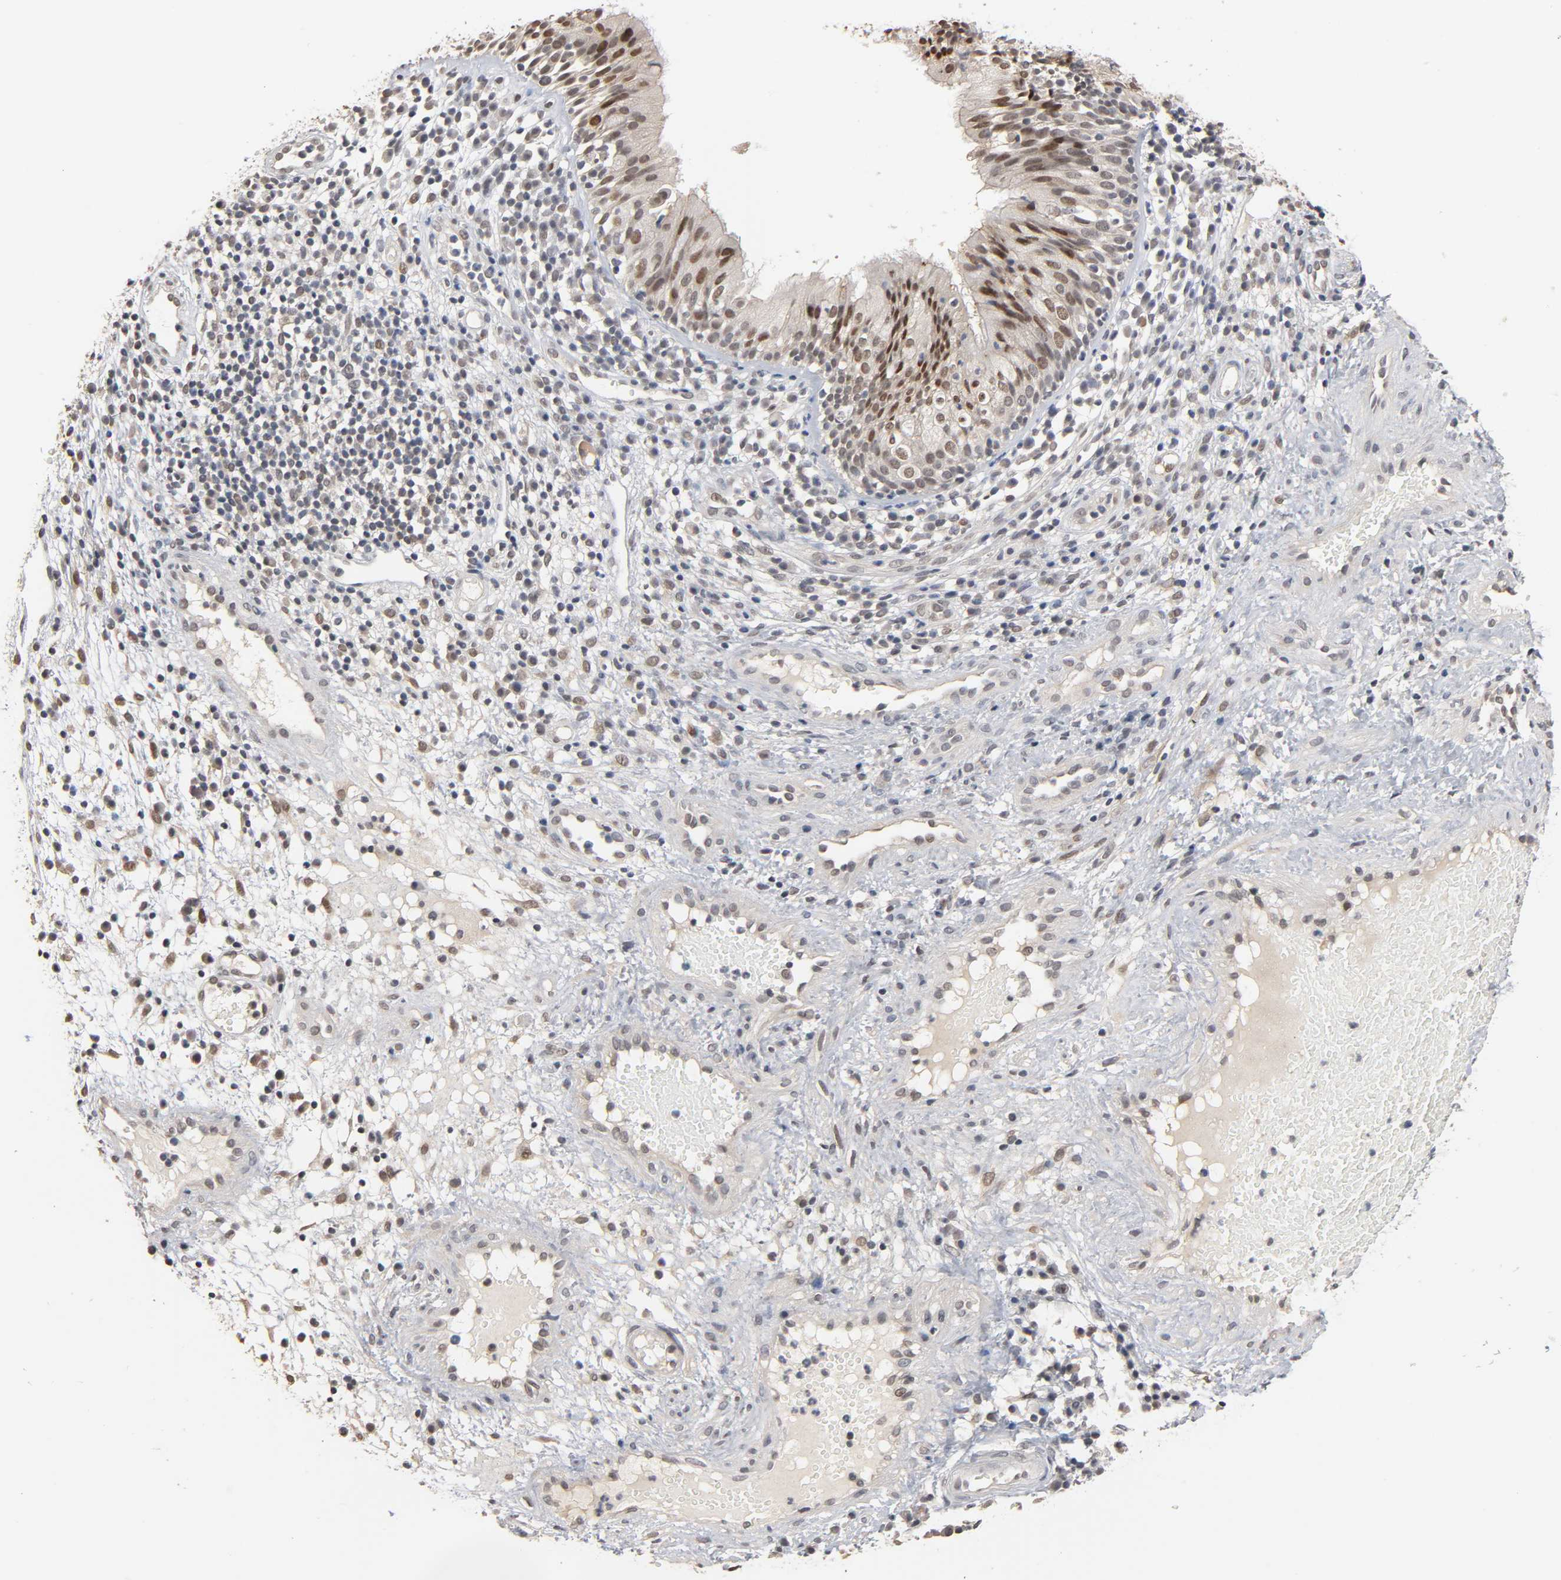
{"staining": {"intensity": "strong", "quantity": "25%-75%", "location": "nuclear"}, "tissue": "nasopharynx", "cell_type": "Respiratory epithelial cells", "image_type": "normal", "snomed": [{"axis": "morphology", "description": "Normal tissue, NOS"}, {"axis": "morphology", "description": "Inflammation, NOS"}, {"axis": "morphology", "description": "Malignant melanoma, Metastatic site"}, {"axis": "topography", "description": "Nasopharynx"}], "caption": "Strong nuclear positivity is present in about 25%-75% of respiratory epithelial cells in benign nasopharynx. The staining was performed using DAB to visualize the protein expression in brown, while the nuclei were stained in blue with hematoxylin (Magnification: 20x).", "gene": "HTR1E", "patient": {"sex": "female", "age": 55}}